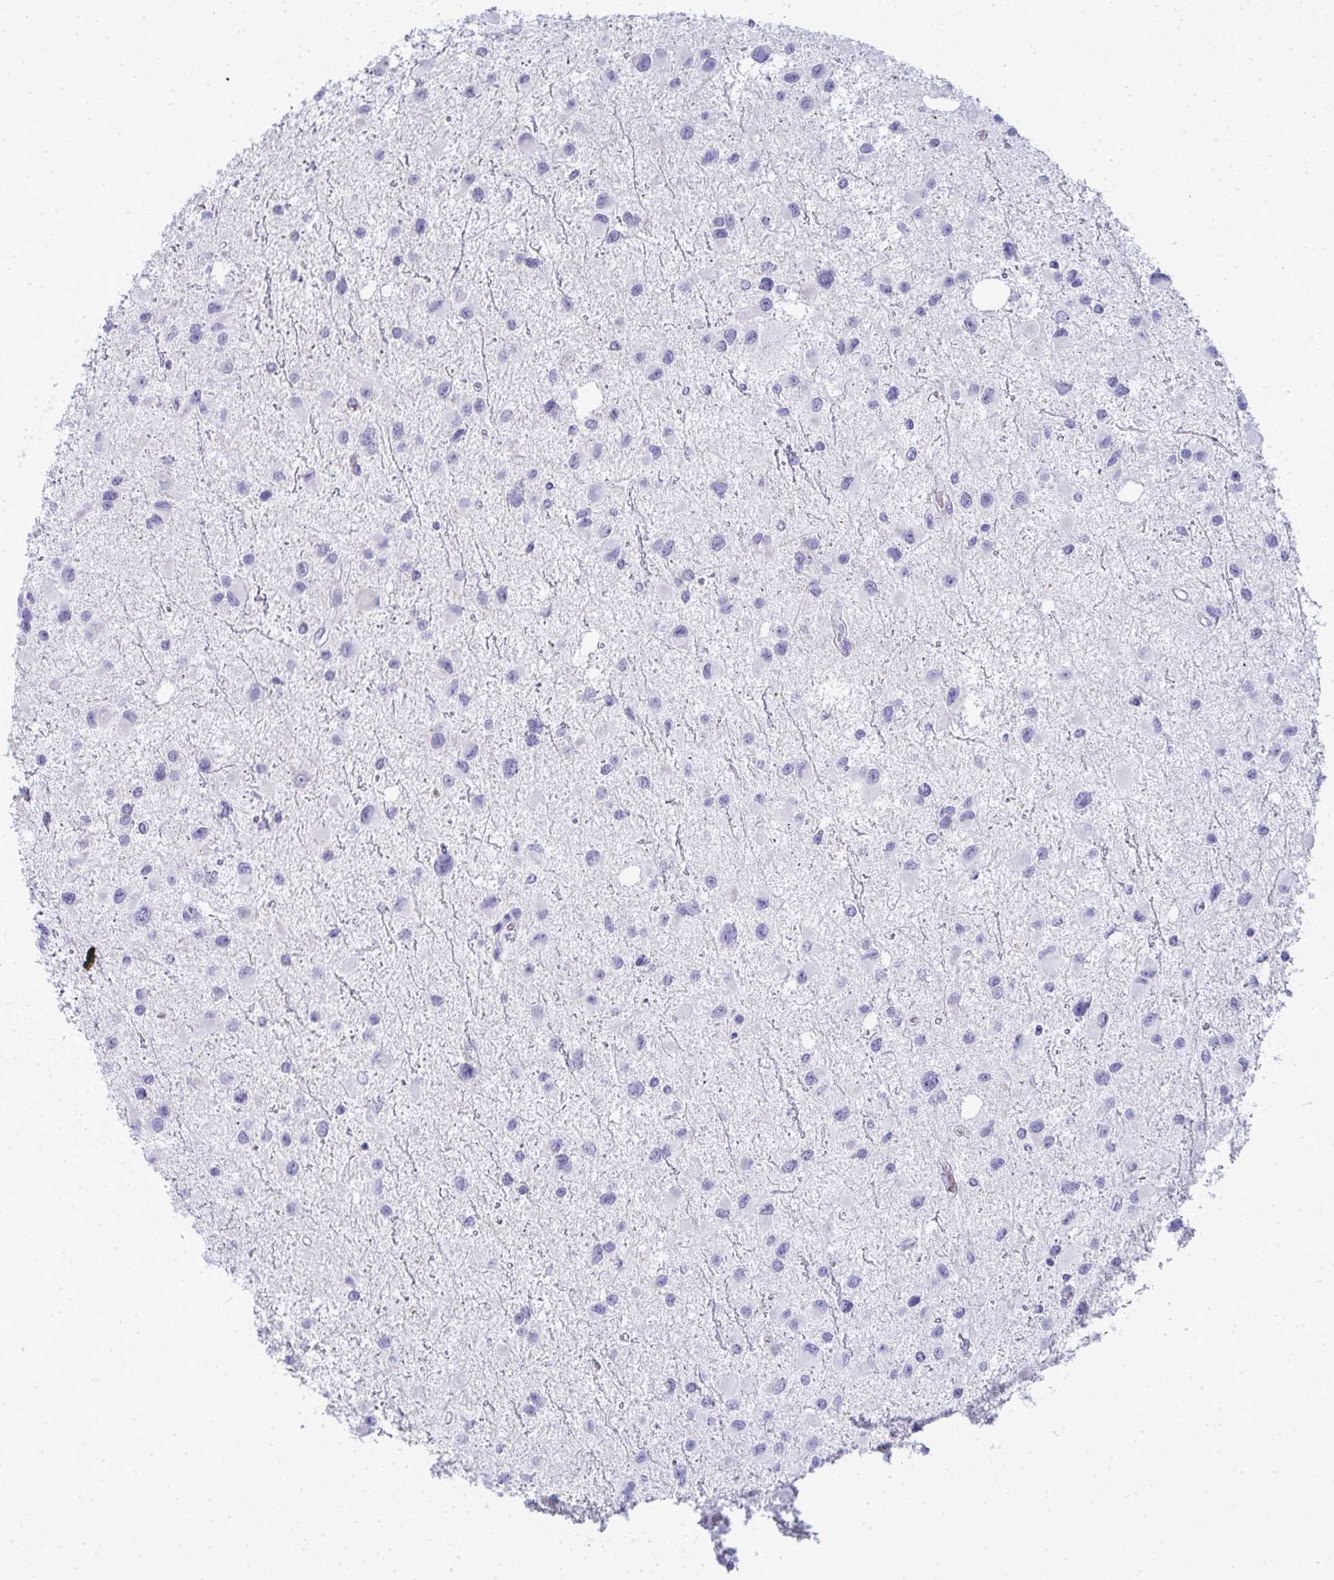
{"staining": {"intensity": "negative", "quantity": "none", "location": "none"}, "tissue": "glioma", "cell_type": "Tumor cells", "image_type": "cancer", "snomed": [{"axis": "morphology", "description": "Glioma, malignant, Low grade"}, {"axis": "topography", "description": "Brain"}], "caption": "Tumor cells show no significant staining in malignant low-grade glioma.", "gene": "ZNF182", "patient": {"sex": "female", "age": 32}}